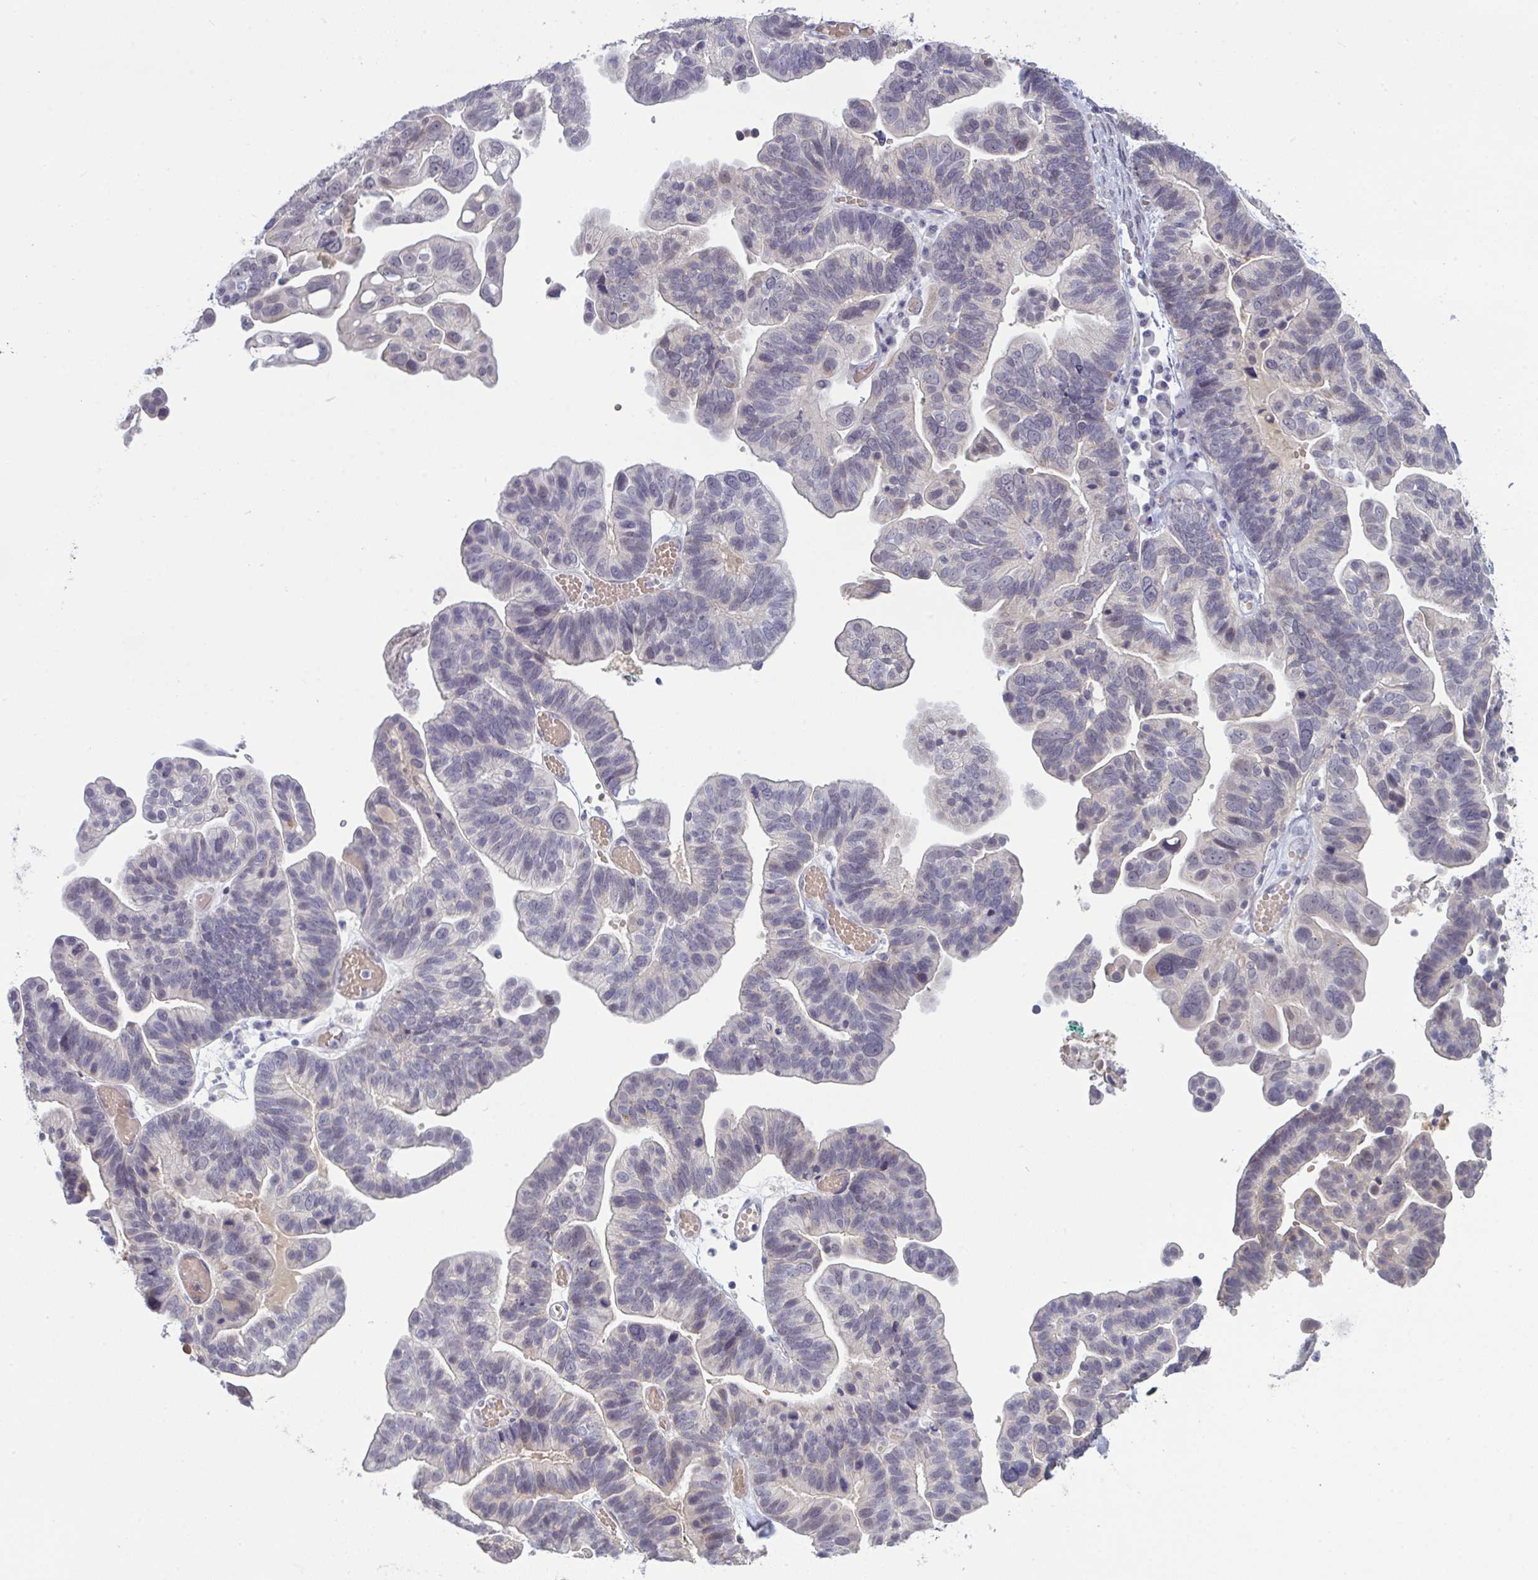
{"staining": {"intensity": "negative", "quantity": "none", "location": "none"}, "tissue": "ovarian cancer", "cell_type": "Tumor cells", "image_type": "cancer", "snomed": [{"axis": "morphology", "description": "Cystadenocarcinoma, serous, NOS"}, {"axis": "topography", "description": "Ovary"}], "caption": "High magnification brightfield microscopy of ovarian cancer (serous cystadenocarcinoma) stained with DAB (3,3'-diaminobenzidine) (brown) and counterstained with hematoxylin (blue): tumor cells show no significant expression.", "gene": "ZNF784", "patient": {"sex": "female", "age": 56}}